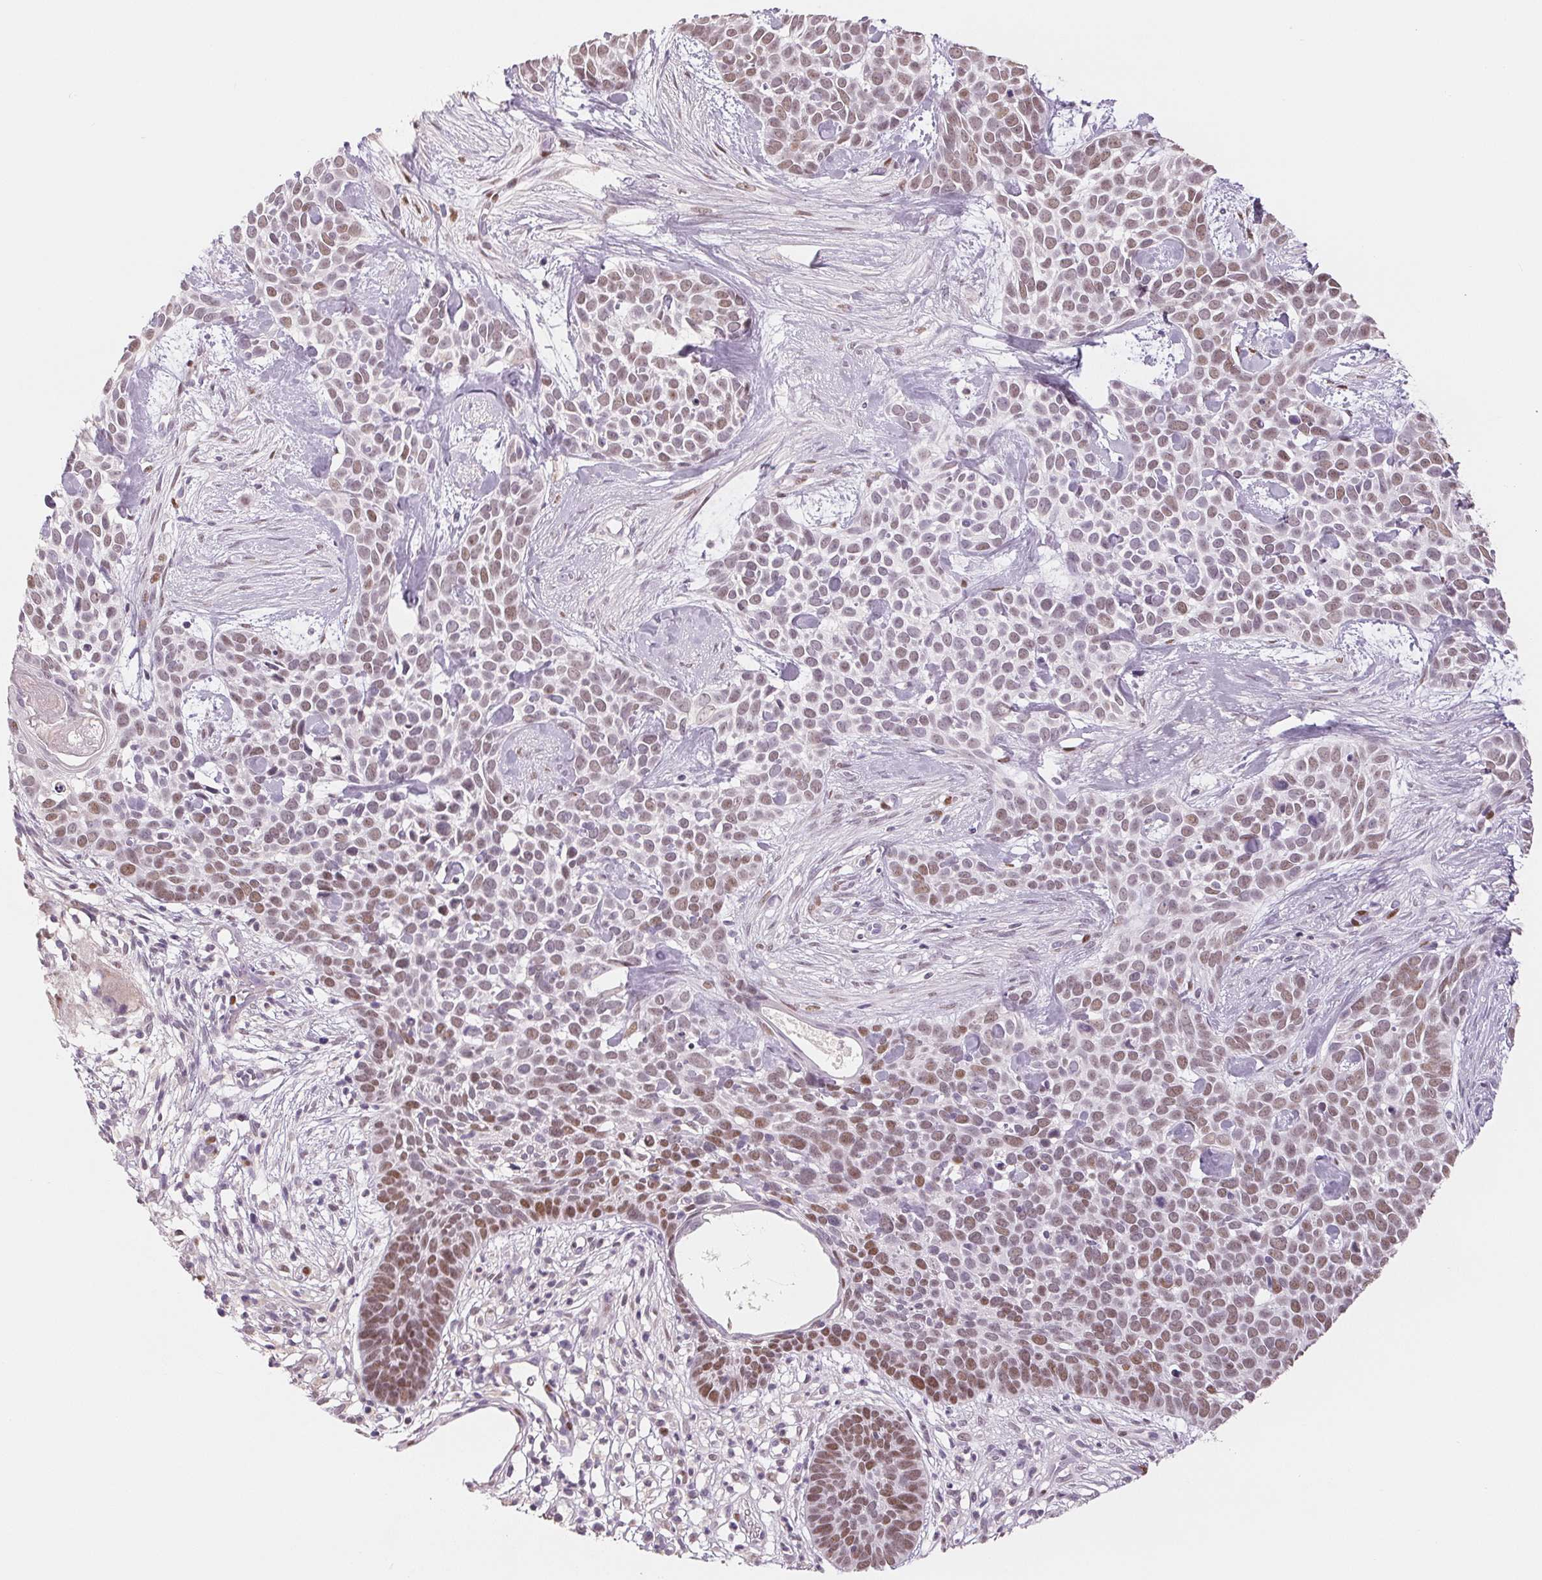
{"staining": {"intensity": "moderate", "quantity": ">75%", "location": "nuclear"}, "tissue": "skin cancer", "cell_type": "Tumor cells", "image_type": "cancer", "snomed": [{"axis": "morphology", "description": "Basal cell carcinoma"}, {"axis": "topography", "description": "Skin"}], "caption": "Protein staining of skin cancer (basal cell carcinoma) tissue shows moderate nuclear positivity in about >75% of tumor cells.", "gene": "SMARCD3", "patient": {"sex": "male", "age": 69}}